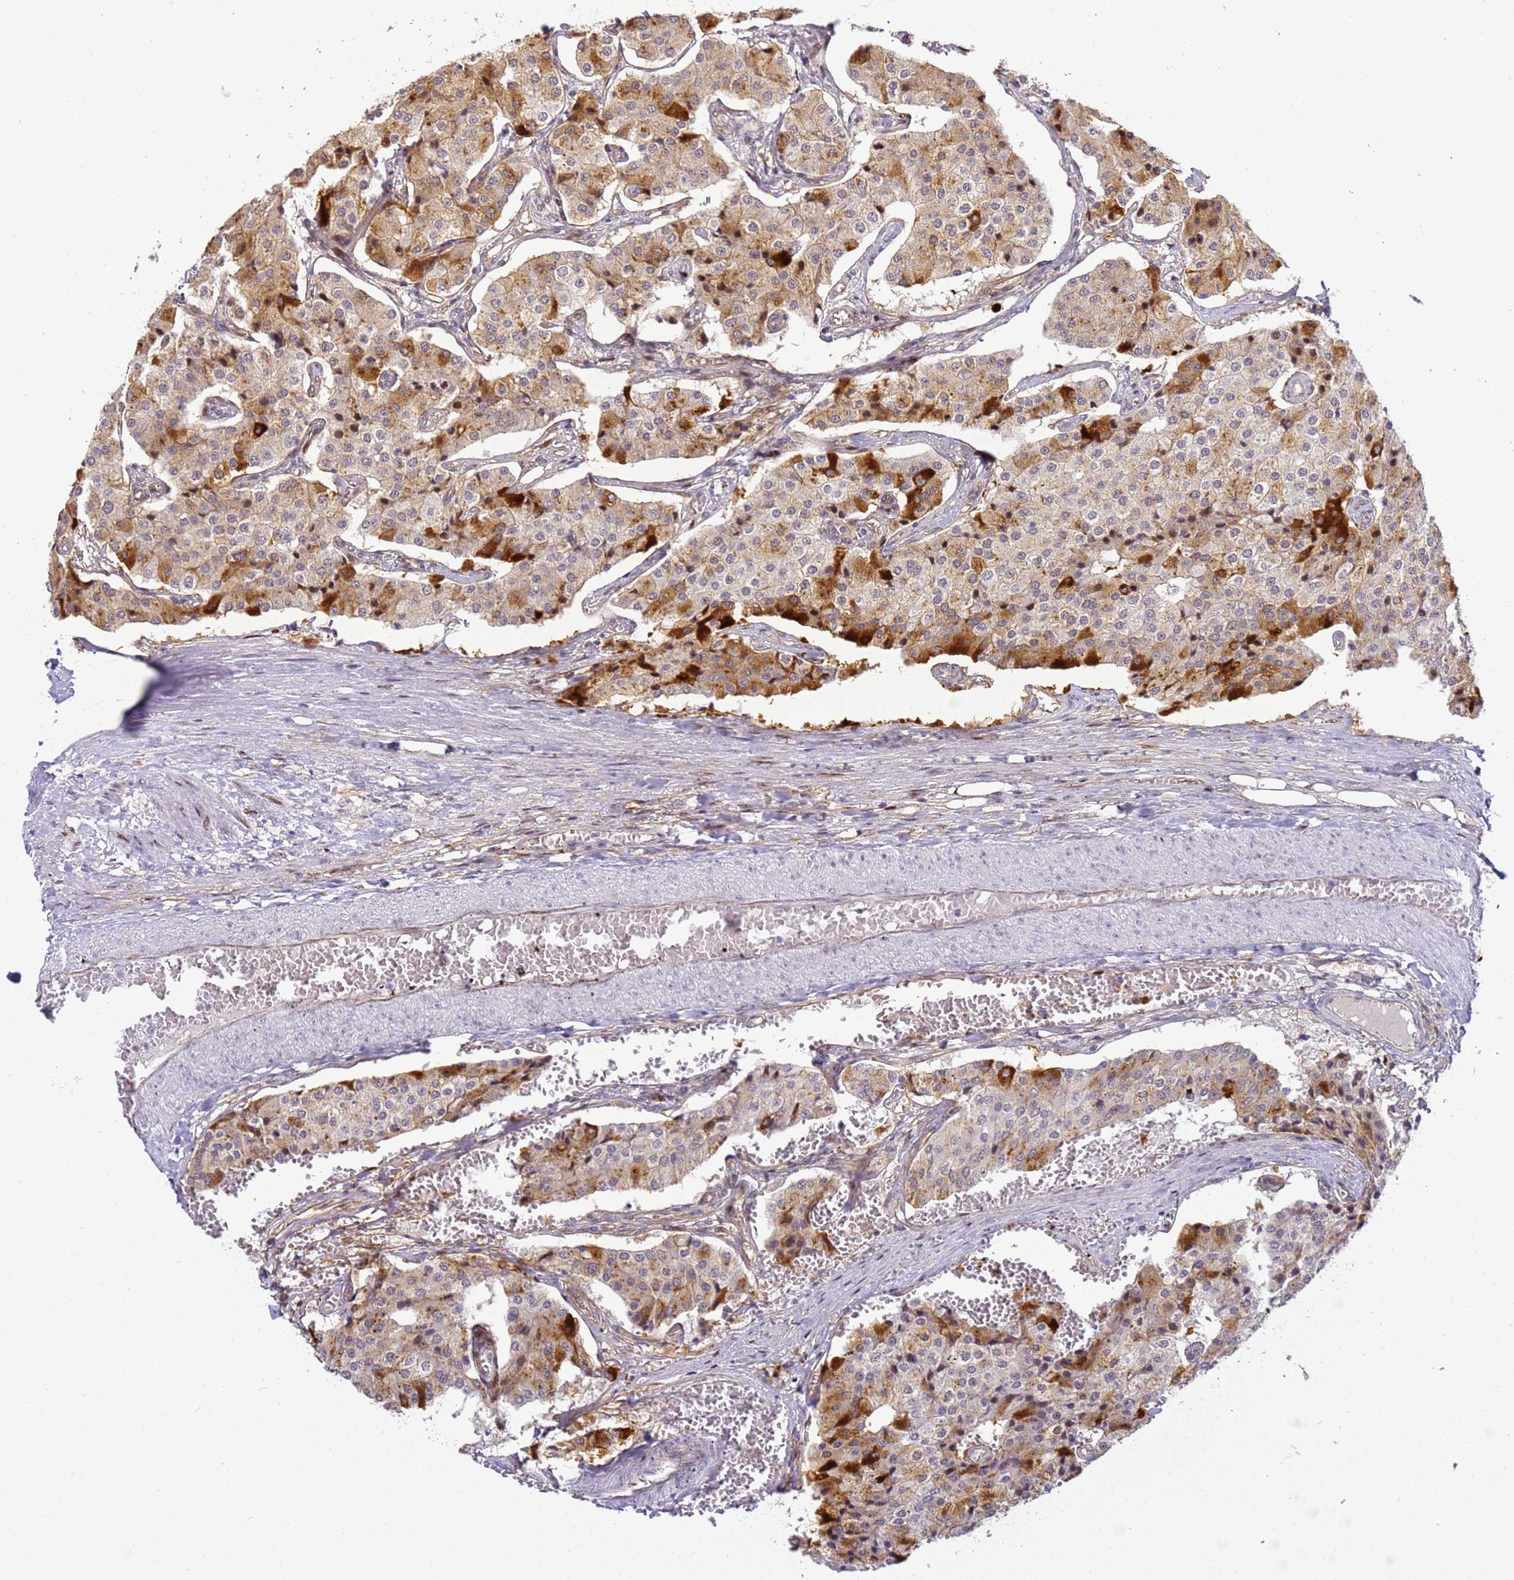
{"staining": {"intensity": "strong", "quantity": "<25%", "location": "cytoplasmic/membranous"}, "tissue": "carcinoid", "cell_type": "Tumor cells", "image_type": "cancer", "snomed": [{"axis": "morphology", "description": "Carcinoid, malignant, NOS"}, {"axis": "topography", "description": "Colon"}], "caption": "This image displays carcinoid stained with immunohistochemistry to label a protein in brown. The cytoplasmic/membranous of tumor cells show strong positivity for the protein. Nuclei are counter-stained blue.", "gene": "GON4L", "patient": {"sex": "female", "age": 52}}